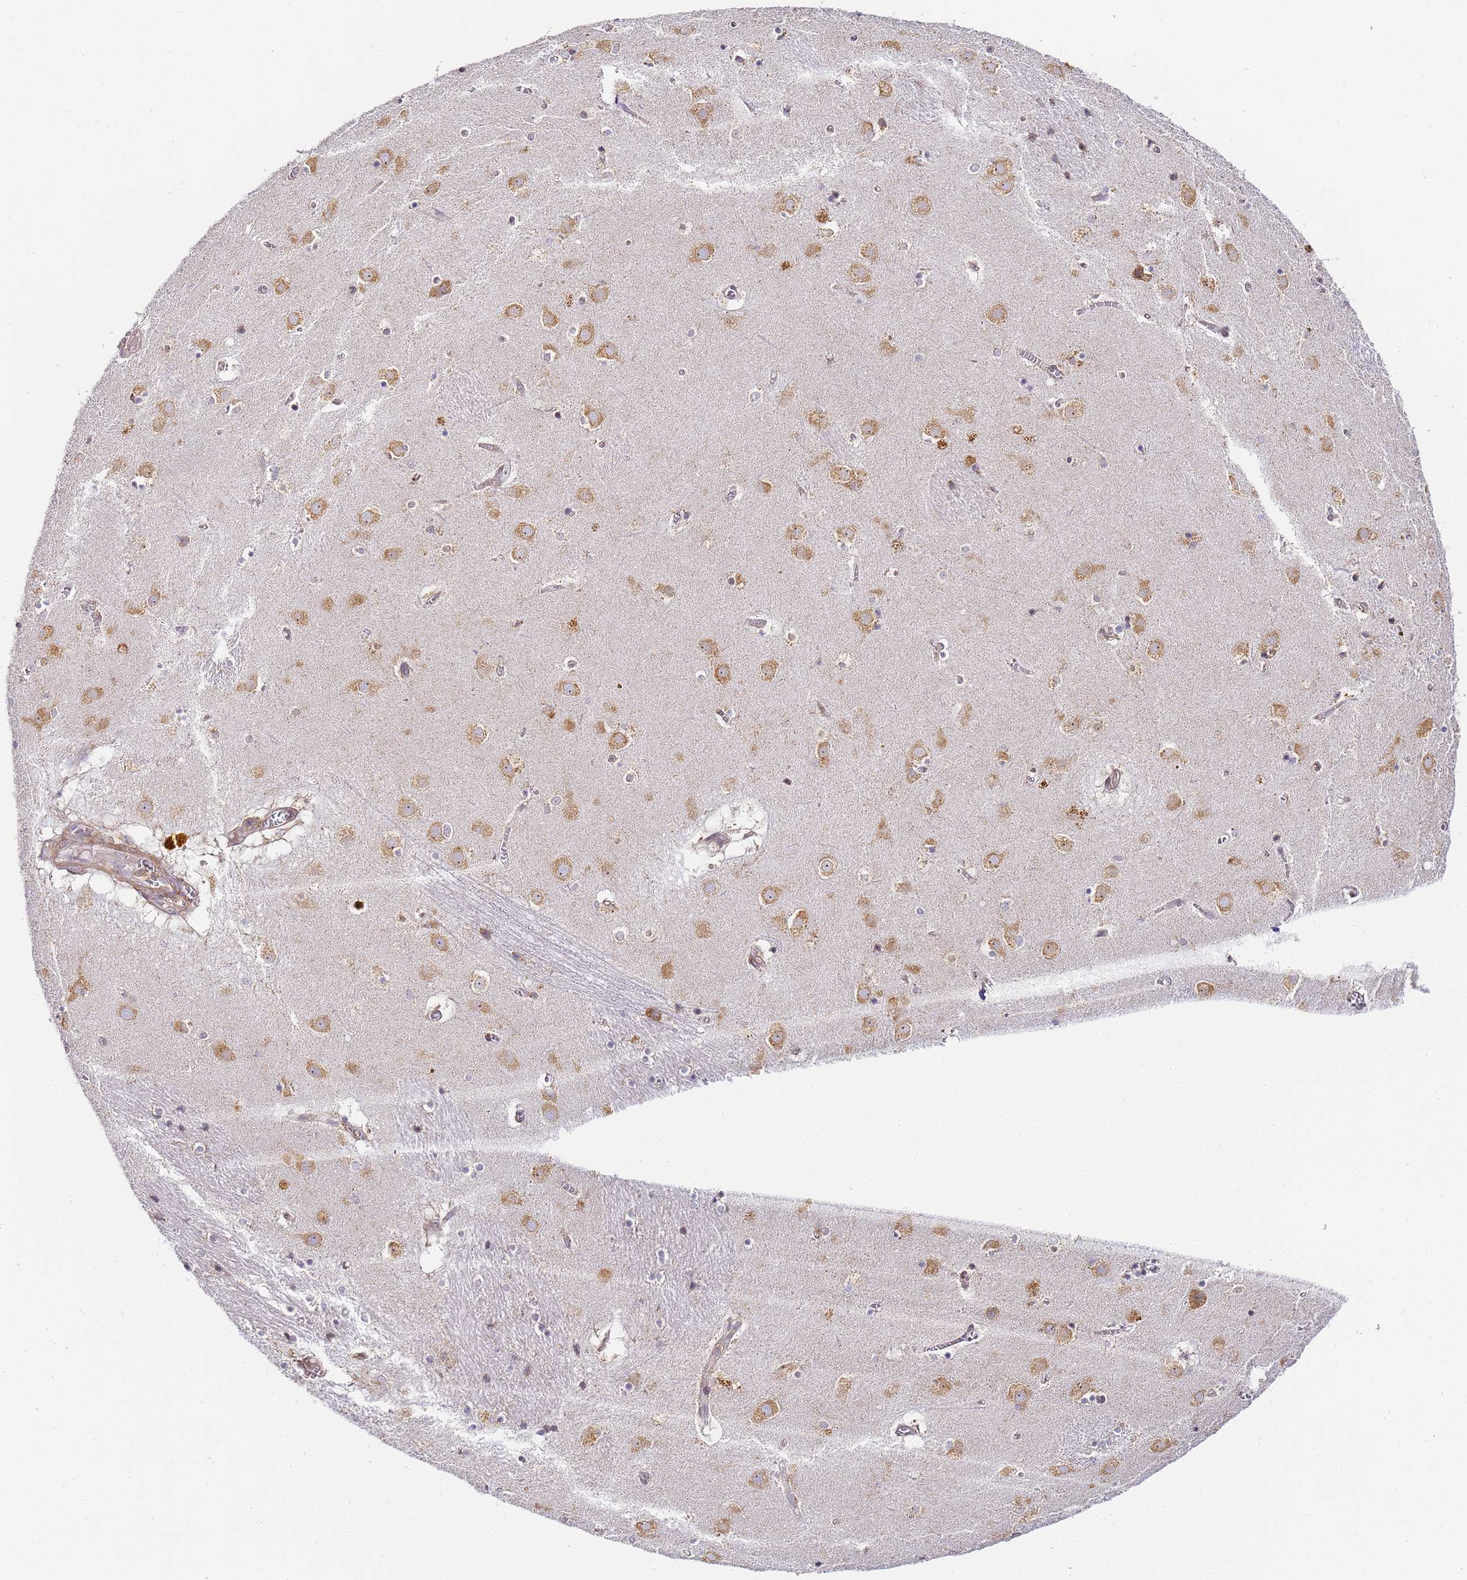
{"staining": {"intensity": "moderate", "quantity": "25%-75%", "location": "cytoplasmic/membranous"}, "tissue": "caudate", "cell_type": "Glial cells", "image_type": "normal", "snomed": [{"axis": "morphology", "description": "Normal tissue, NOS"}, {"axis": "topography", "description": "Lateral ventricle wall"}], "caption": "Immunohistochemistry micrograph of benign caudate: human caudate stained using immunohistochemistry (IHC) displays medium levels of moderate protein expression localized specifically in the cytoplasmic/membranous of glial cells, appearing as a cytoplasmic/membranous brown color.", "gene": "RPL13A", "patient": {"sex": "male", "age": 70}}